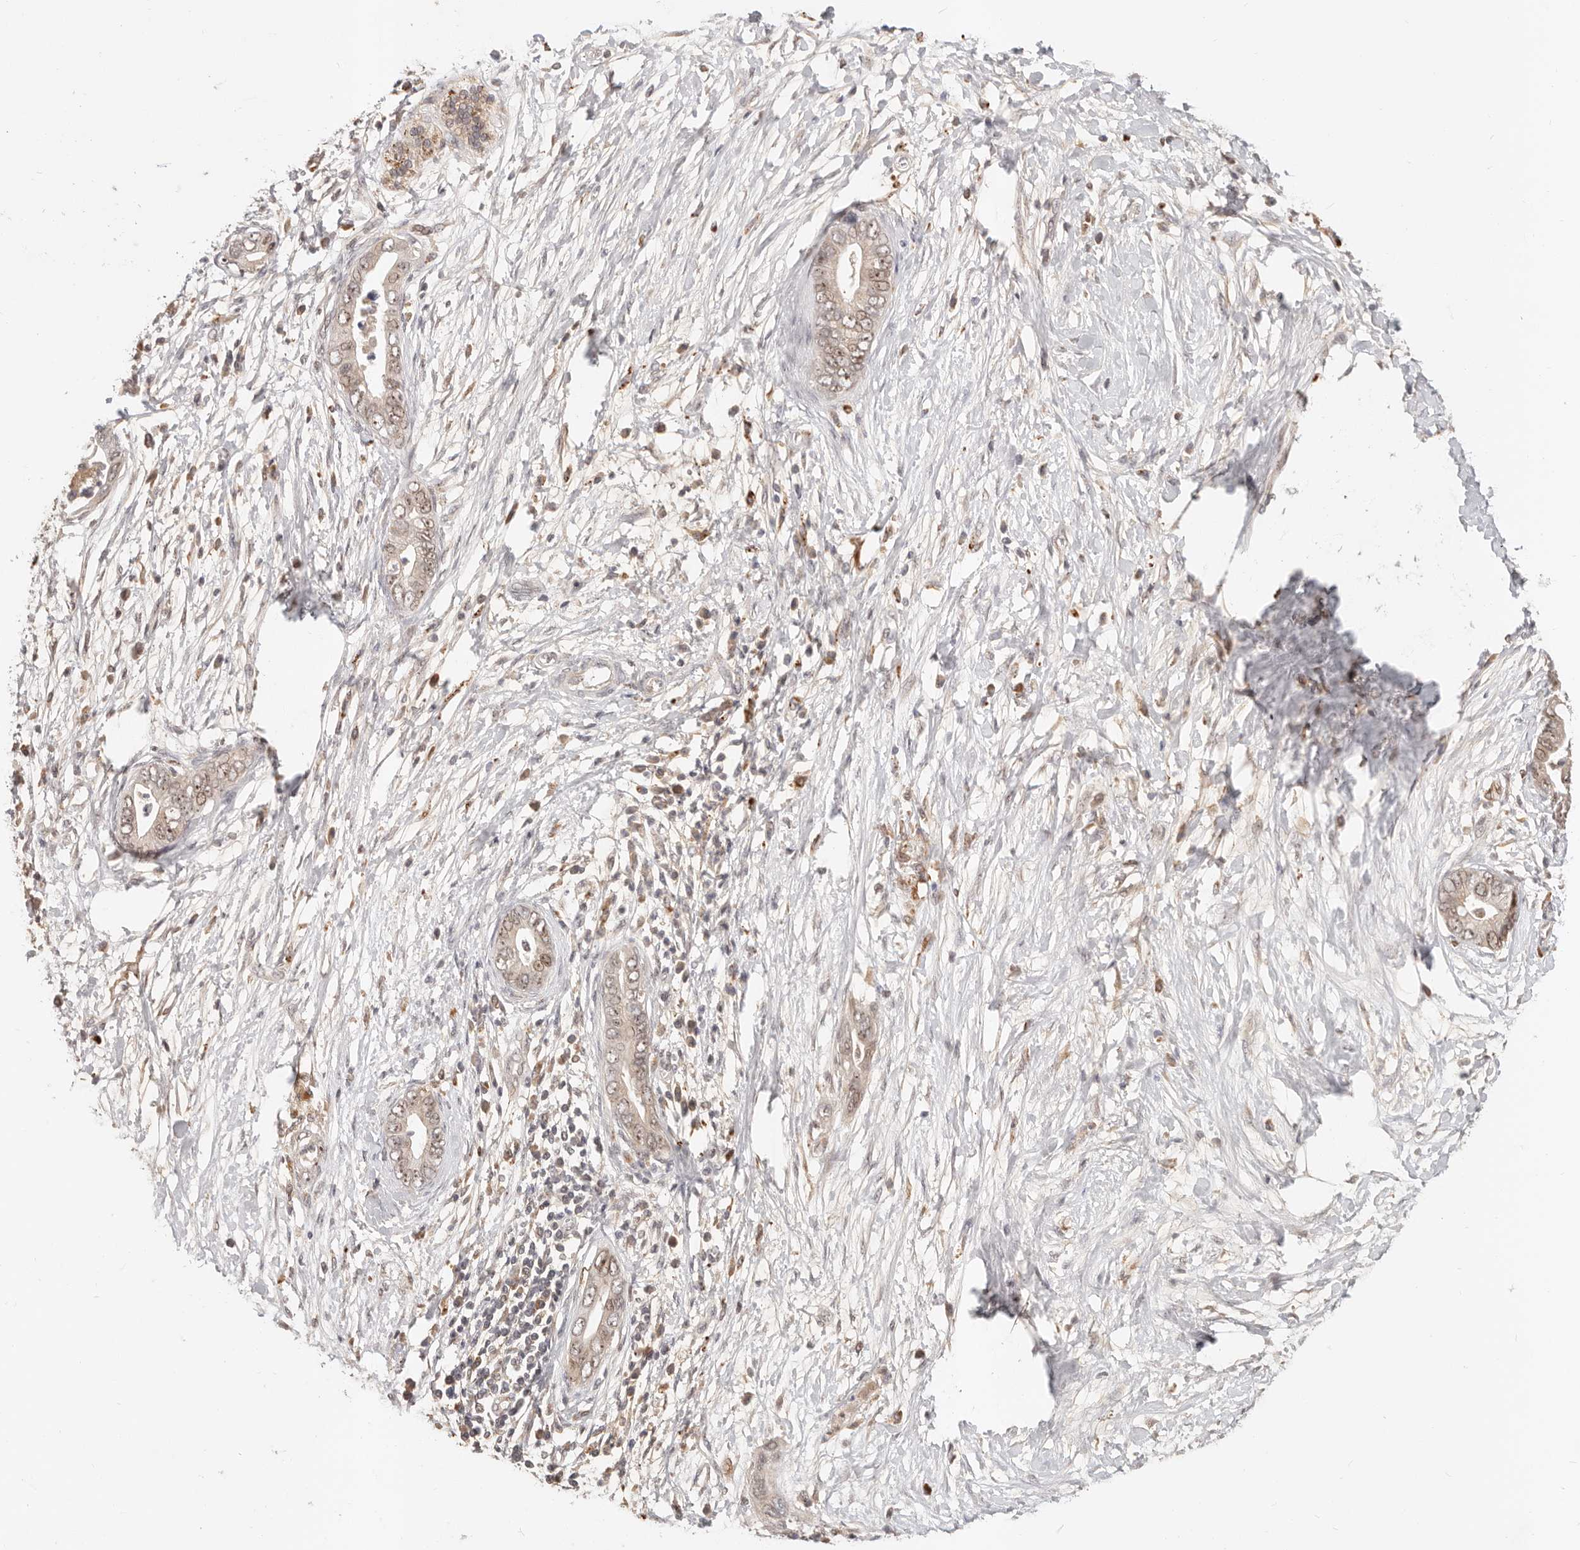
{"staining": {"intensity": "weak", "quantity": ">75%", "location": "cytoplasmic/membranous,nuclear"}, "tissue": "pancreatic cancer", "cell_type": "Tumor cells", "image_type": "cancer", "snomed": [{"axis": "morphology", "description": "Adenocarcinoma, NOS"}, {"axis": "topography", "description": "Pancreas"}], "caption": "Brown immunohistochemical staining in human adenocarcinoma (pancreatic) displays weak cytoplasmic/membranous and nuclear staining in approximately >75% of tumor cells. The protein of interest is shown in brown color, while the nuclei are stained blue.", "gene": "ZRANB1", "patient": {"sex": "male", "age": 75}}